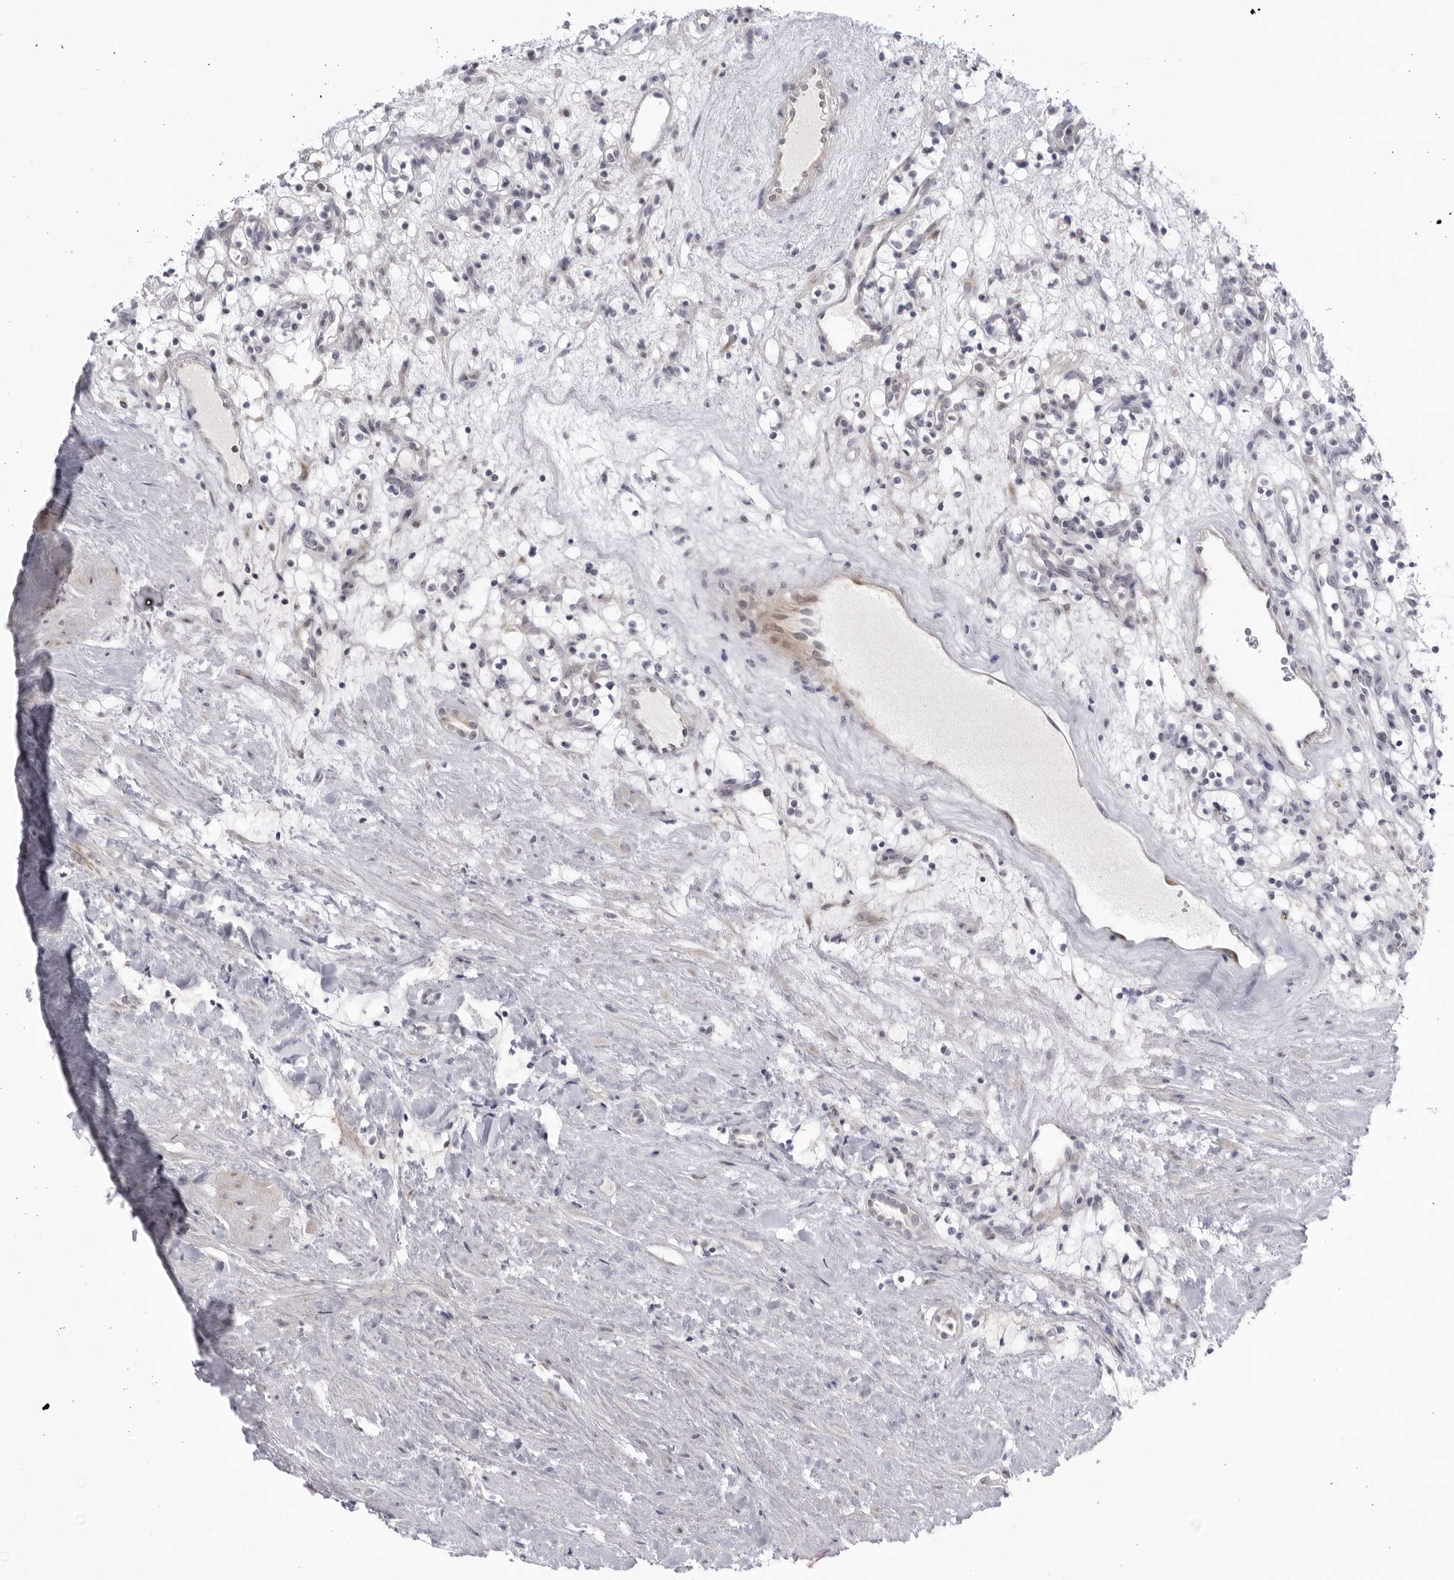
{"staining": {"intensity": "negative", "quantity": "none", "location": "none"}, "tissue": "renal cancer", "cell_type": "Tumor cells", "image_type": "cancer", "snomed": [{"axis": "morphology", "description": "Adenocarcinoma, NOS"}, {"axis": "topography", "description": "Kidney"}], "caption": "Immunohistochemistry (IHC) of adenocarcinoma (renal) displays no staining in tumor cells. (DAB (3,3'-diaminobenzidine) IHC with hematoxylin counter stain).", "gene": "CNBD1", "patient": {"sex": "female", "age": 57}}